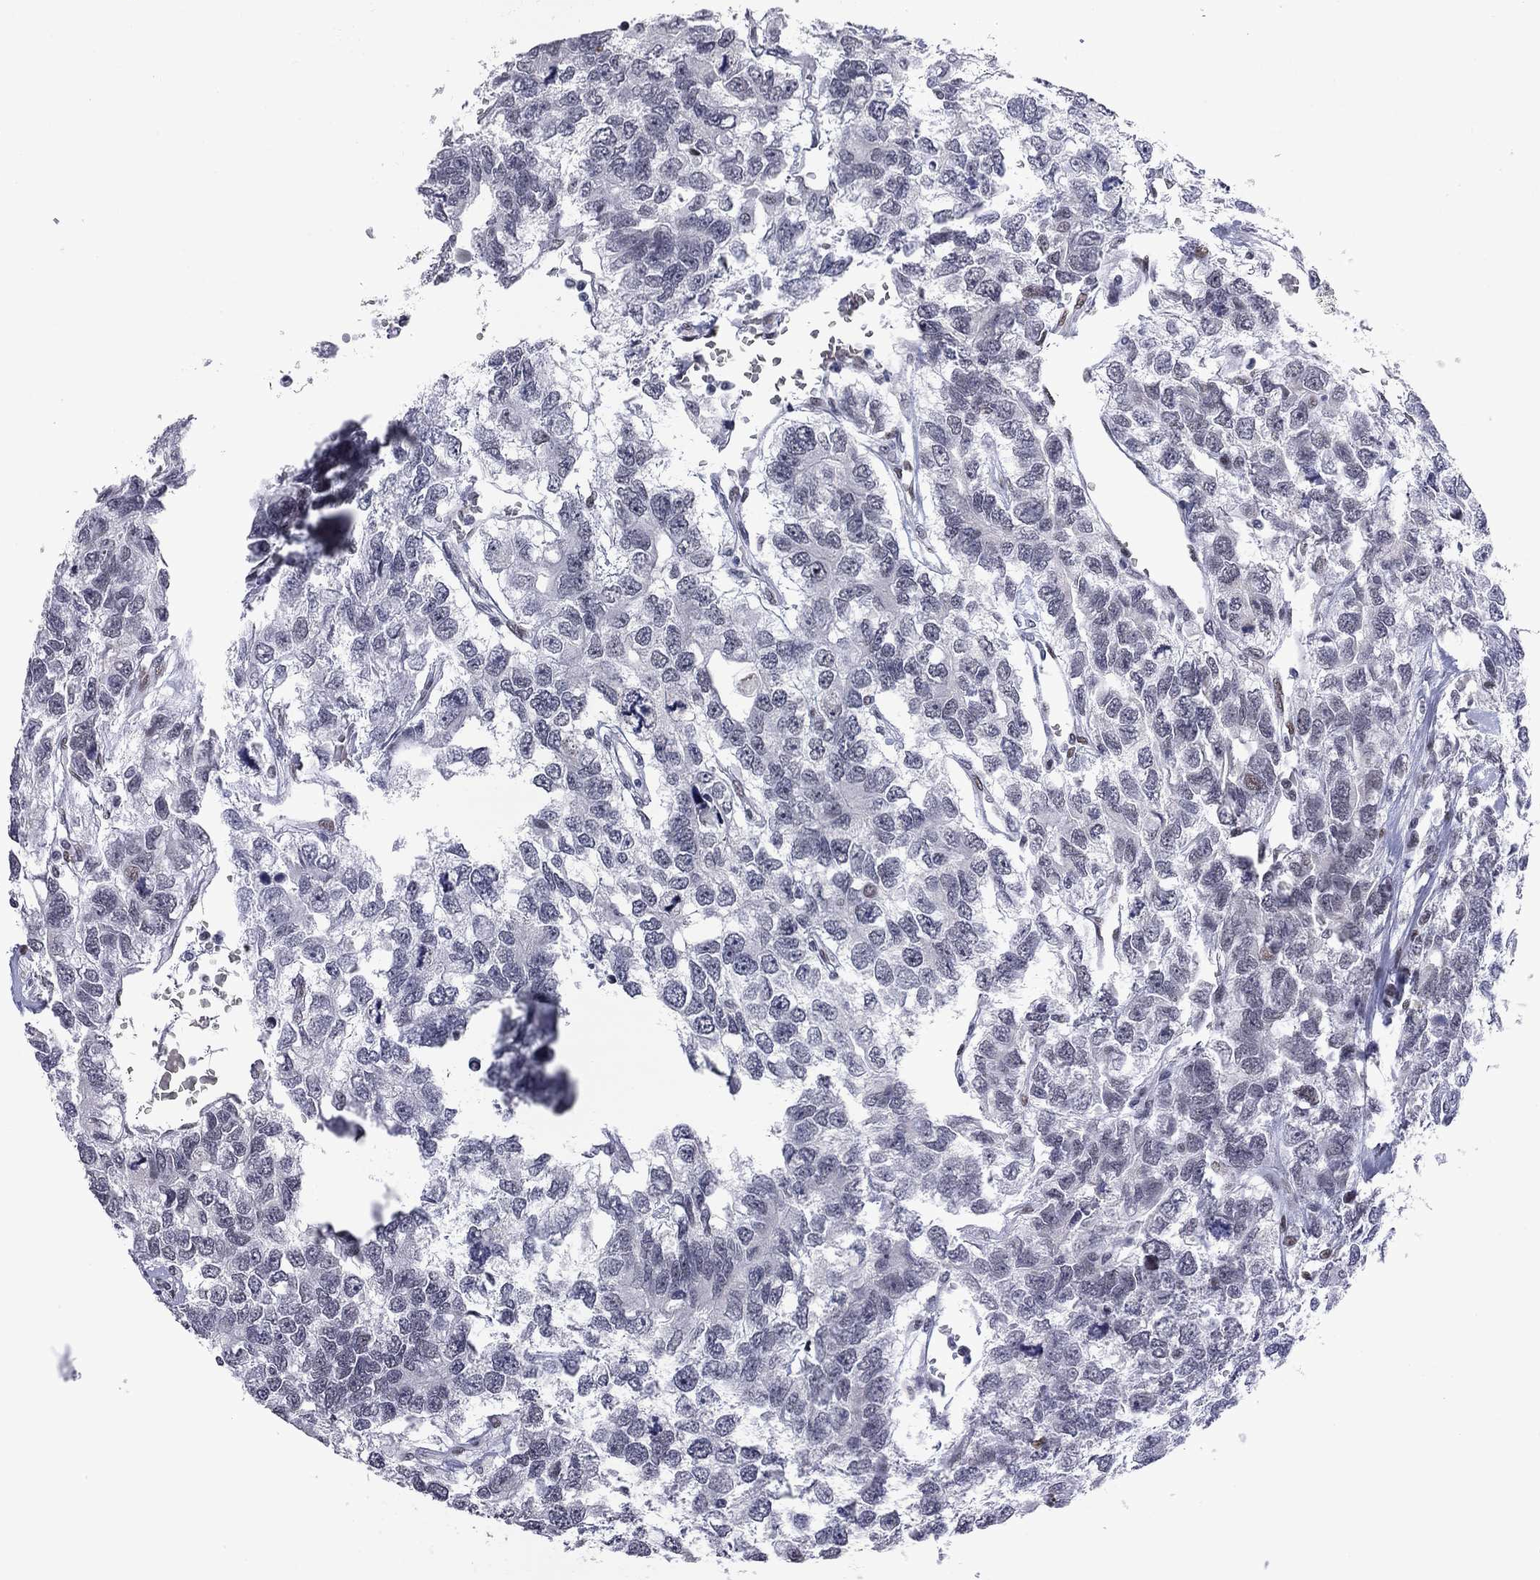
{"staining": {"intensity": "negative", "quantity": "none", "location": "none"}, "tissue": "testis cancer", "cell_type": "Tumor cells", "image_type": "cancer", "snomed": [{"axis": "morphology", "description": "Seminoma, NOS"}, {"axis": "topography", "description": "Testis"}], "caption": "A micrograph of seminoma (testis) stained for a protein demonstrates no brown staining in tumor cells.", "gene": "ZBTB47", "patient": {"sex": "male", "age": 52}}